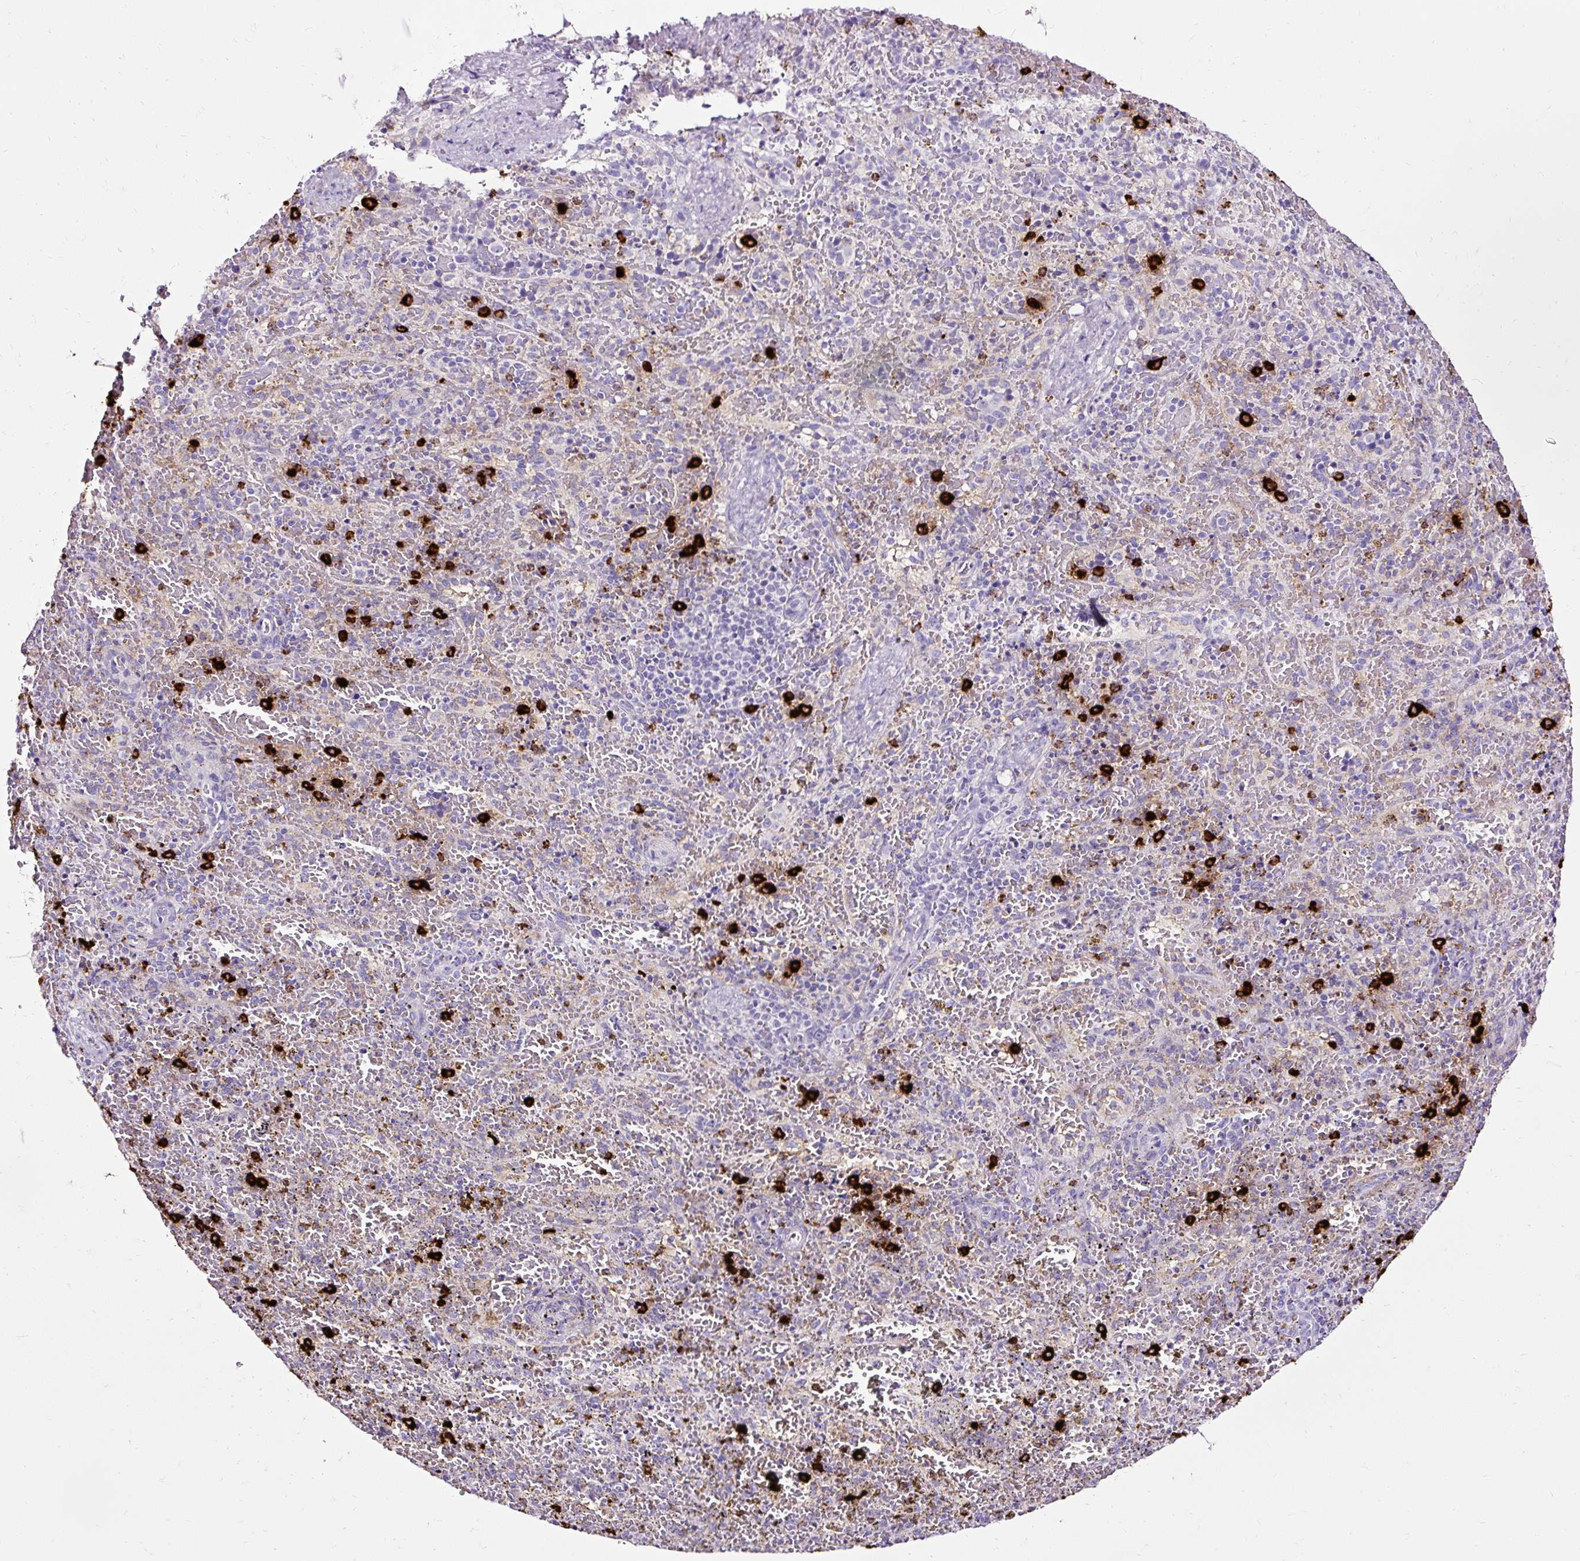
{"staining": {"intensity": "strong", "quantity": "<25%", "location": "cytoplasmic/membranous"}, "tissue": "spleen", "cell_type": "Cells in red pulp", "image_type": "normal", "snomed": [{"axis": "morphology", "description": "Normal tissue, NOS"}, {"axis": "topography", "description": "Spleen"}], "caption": "High-magnification brightfield microscopy of unremarkable spleen stained with DAB (brown) and counterstained with hematoxylin (blue). cells in red pulp exhibit strong cytoplasmic/membranous expression is appreciated in about<25% of cells. (brown staining indicates protein expression, while blue staining denotes nuclei).", "gene": "SLC7A8", "patient": {"sex": "female", "age": 50}}